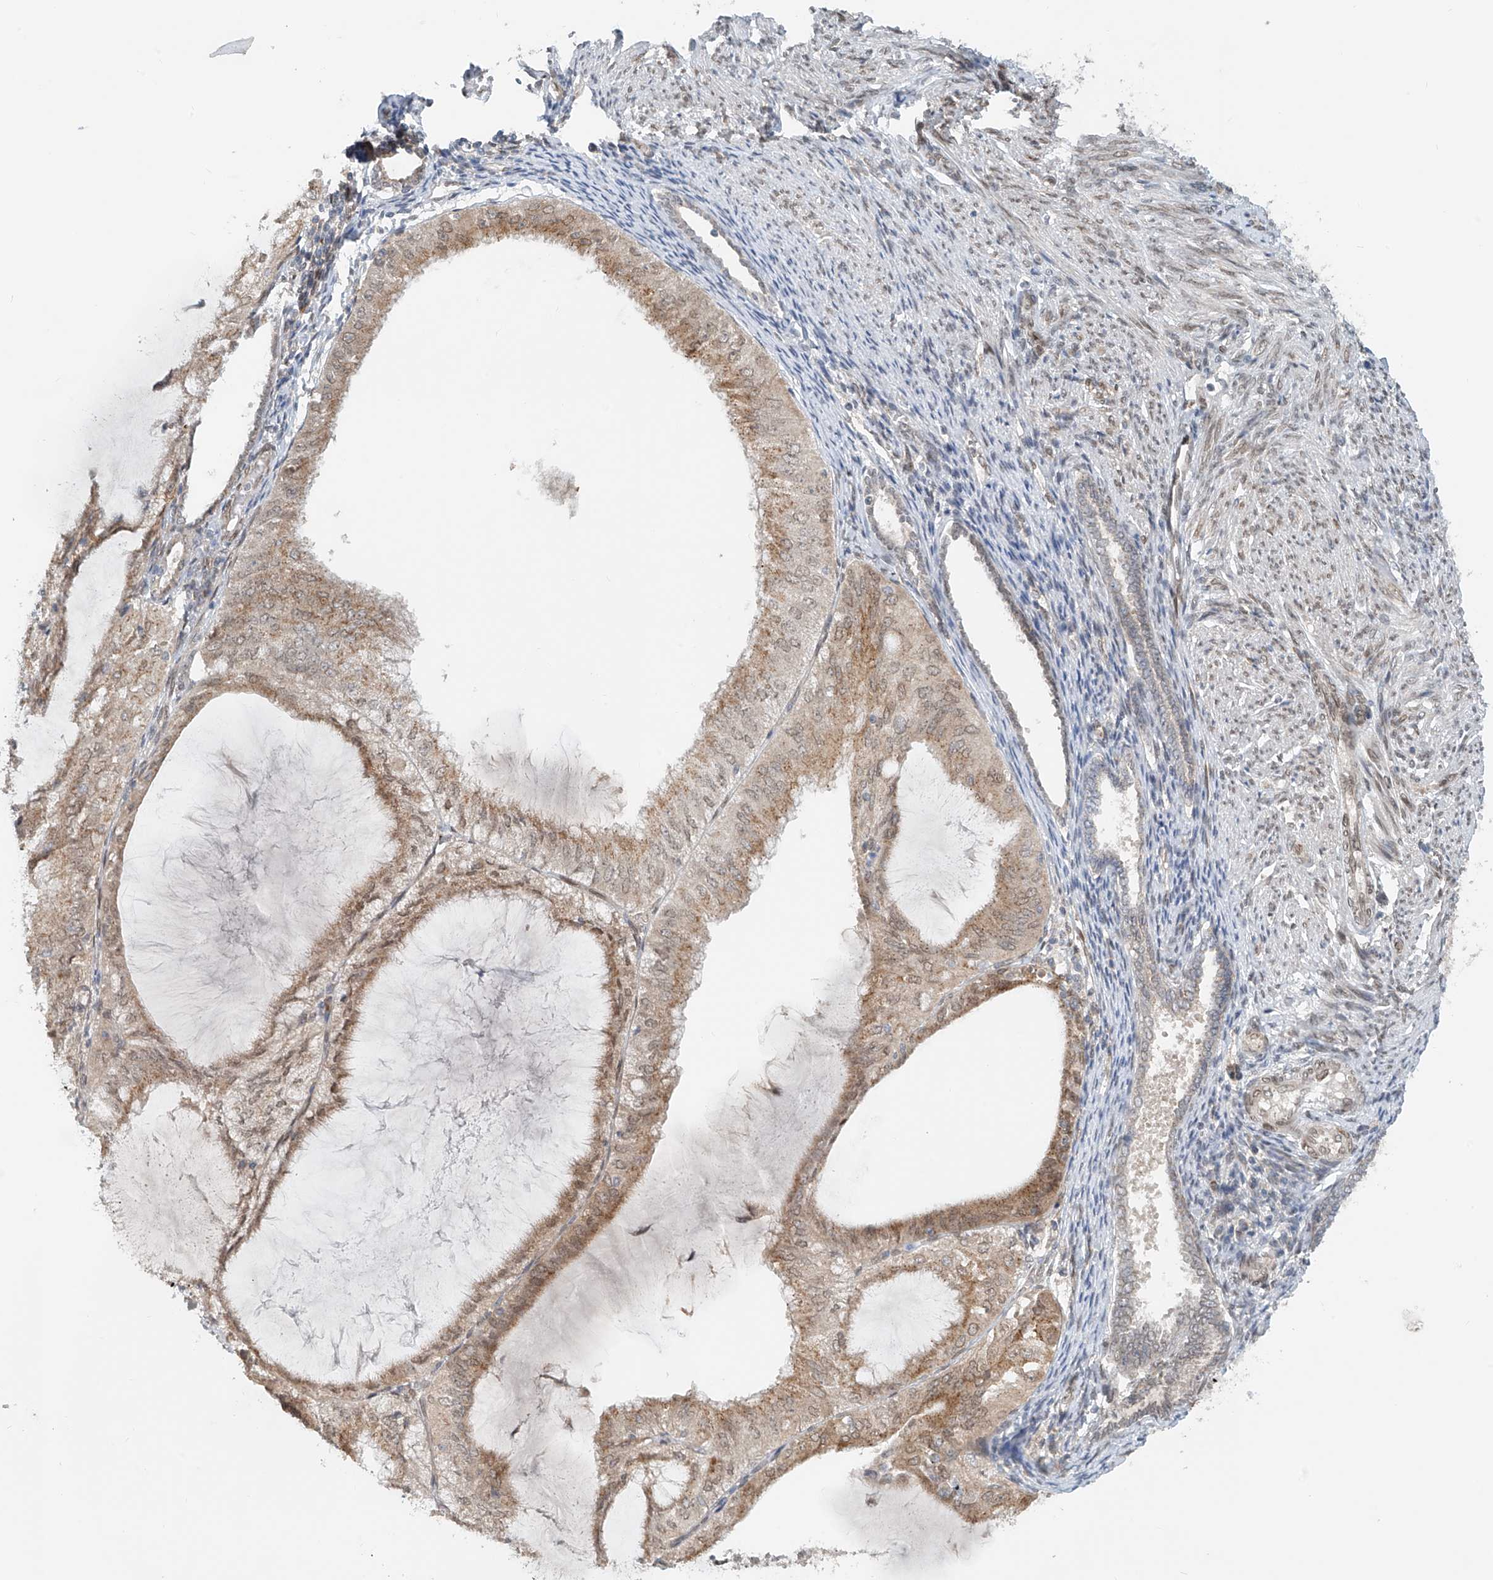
{"staining": {"intensity": "weak", "quantity": ">75%", "location": "cytoplasmic/membranous"}, "tissue": "endometrial cancer", "cell_type": "Tumor cells", "image_type": "cancer", "snomed": [{"axis": "morphology", "description": "Adenocarcinoma, NOS"}, {"axis": "topography", "description": "Endometrium"}], "caption": "A brown stain shows weak cytoplasmic/membranous expression of a protein in adenocarcinoma (endometrial) tumor cells.", "gene": "STARD9", "patient": {"sex": "female", "age": 81}}